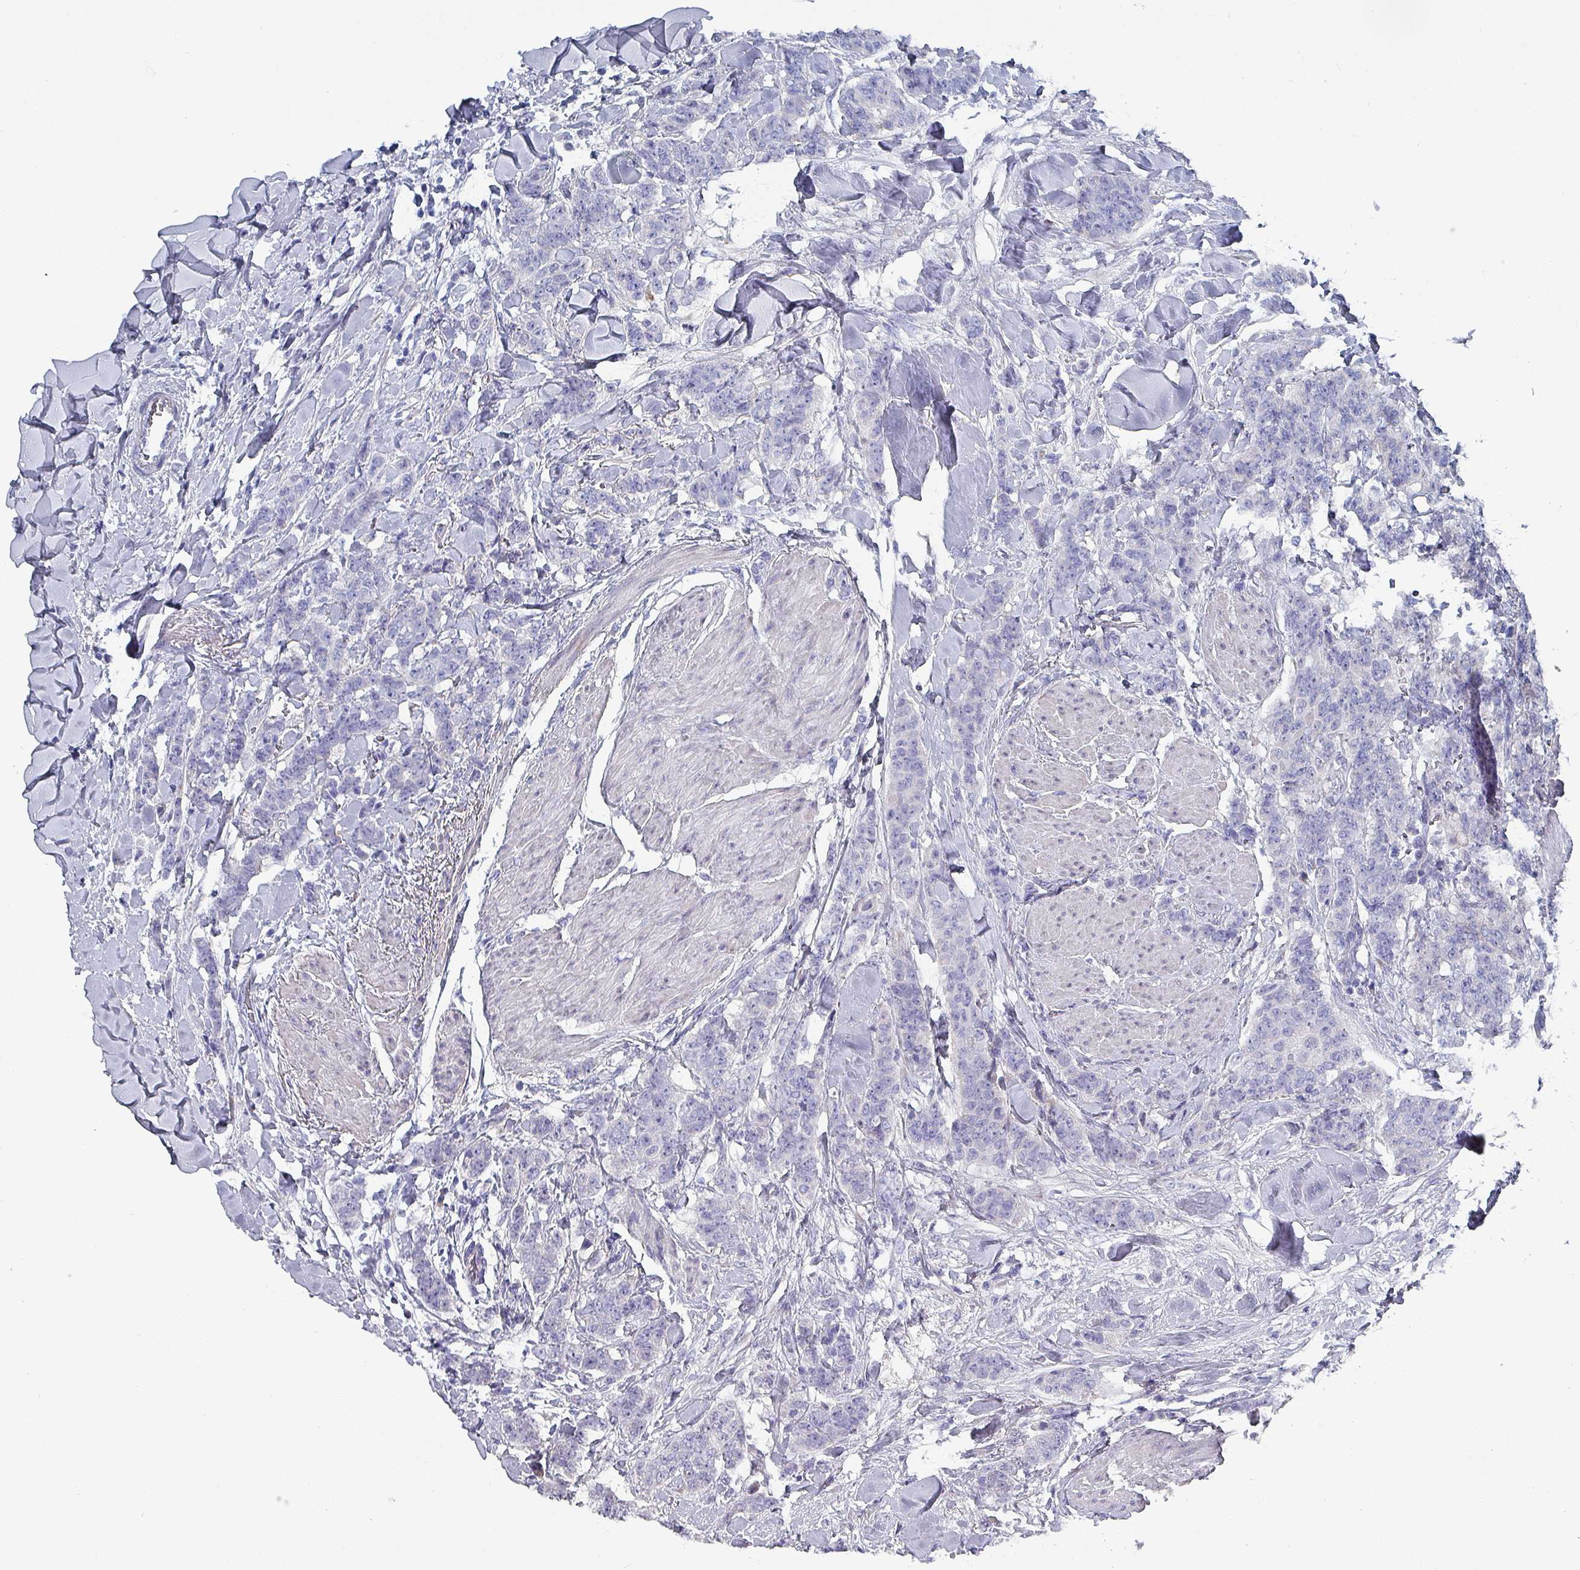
{"staining": {"intensity": "negative", "quantity": "none", "location": "none"}, "tissue": "breast cancer", "cell_type": "Tumor cells", "image_type": "cancer", "snomed": [{"axis": "morphology", "description": "Duct carcinoma"}, {"axis": "topography", "description": "Breast"}], "caption": "The micrograph exhibits no staining of tumor cells in invasive ductal carcinoma (breast). (Immunohistochemistry (ihc), brightfield microscopy, high magnification).", "gene": "DRD5", "patient": {"sex": "female", "age": 40}}